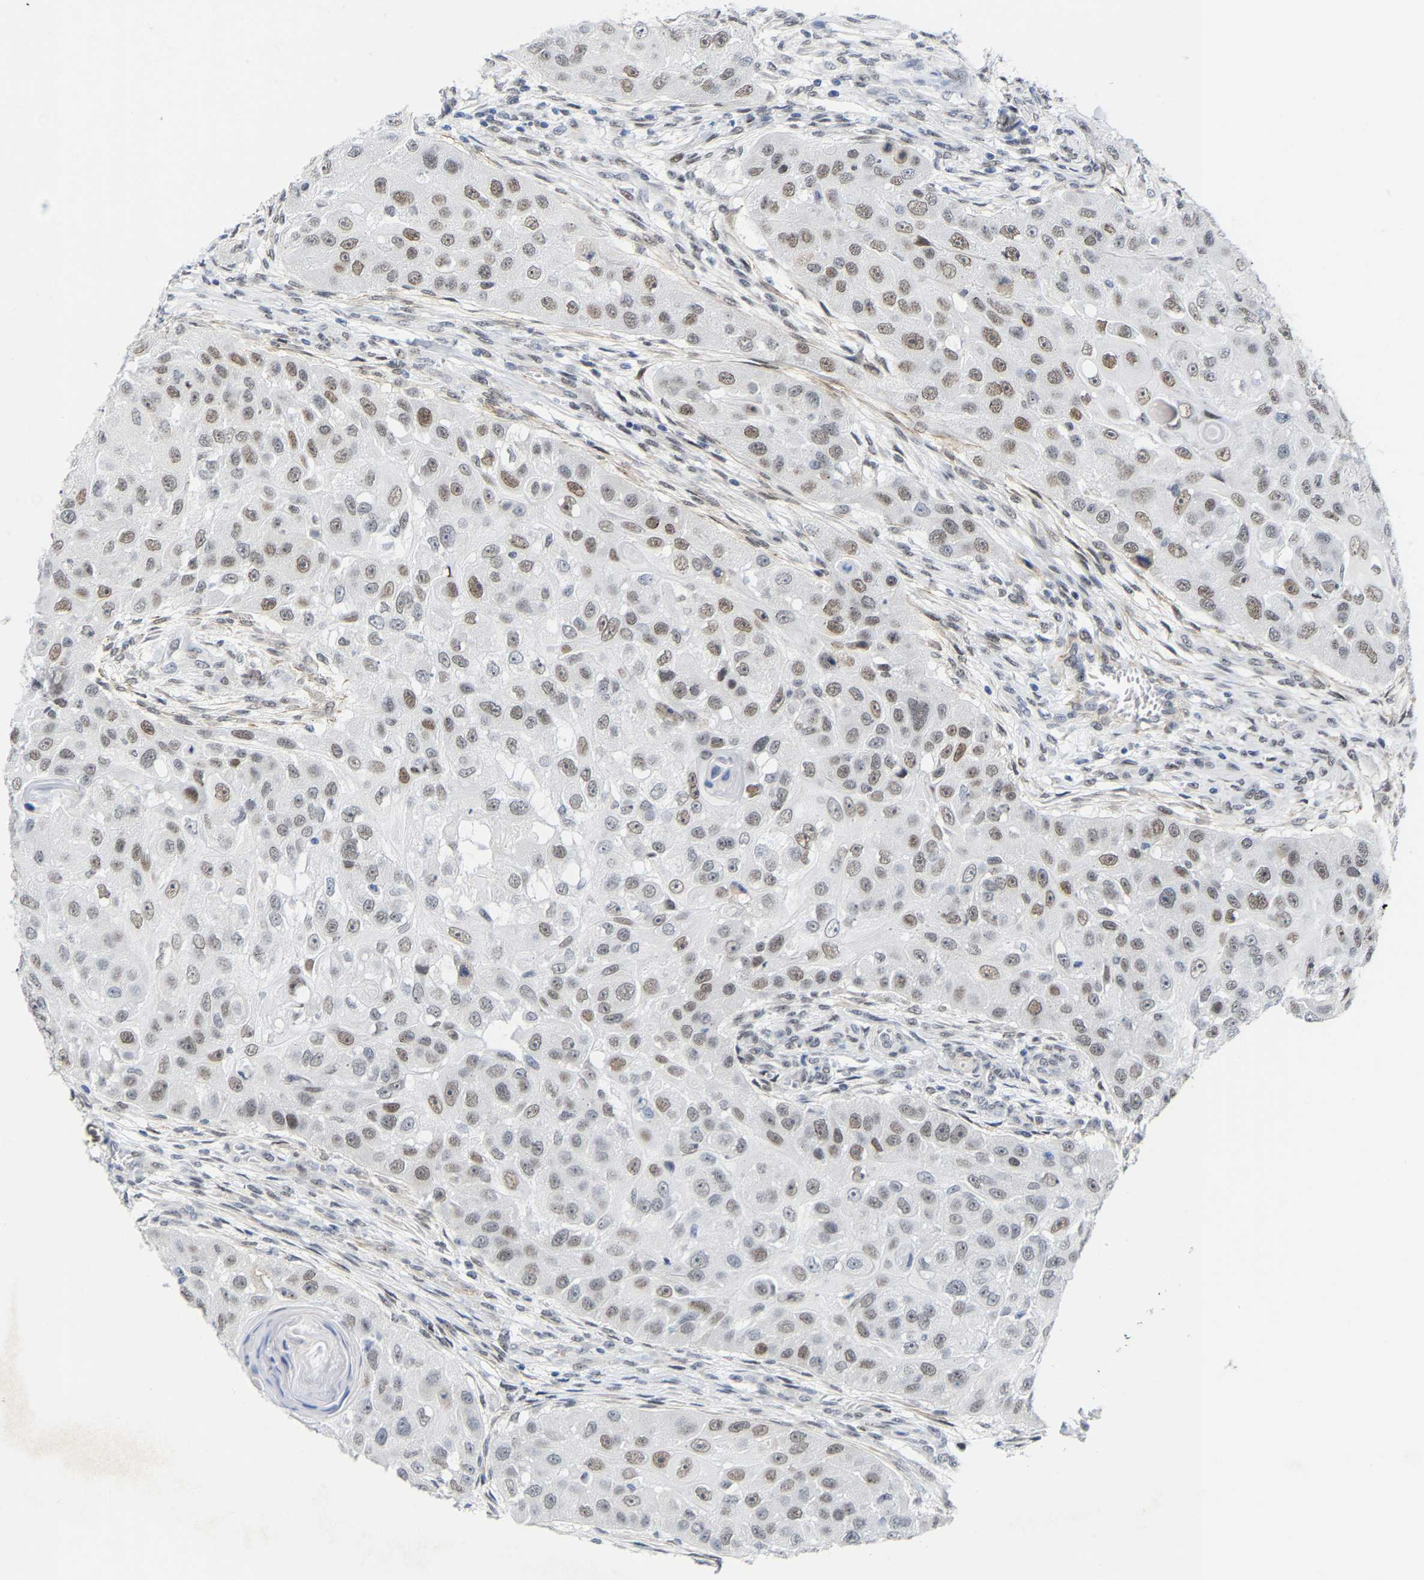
{"staining": {"intensity": "weak", "quantity": ">75%", "location": "nuclear"}, "tissue": "head and neck cancer", "cell_type": "Tumor cells", "image_type": "cancer", "snomed": [{"axis": "morphology", "description": "Normal tissue, NOS"}, {"axis": "morphology", "description": "Squamous cell carcinoma, NOS"}, {"axis": "topography", "description": "Skeletal muscle"}, {"axis": "topography", "description": "Head-Neck"}], "caption": "Protein staining exhibits weak nuclear expression in approximately >75% of tumor cells in head and neck squamous cell carcinoma.", "gene": "FAM180A", "patient": {"sex": "male", "age": 51}}